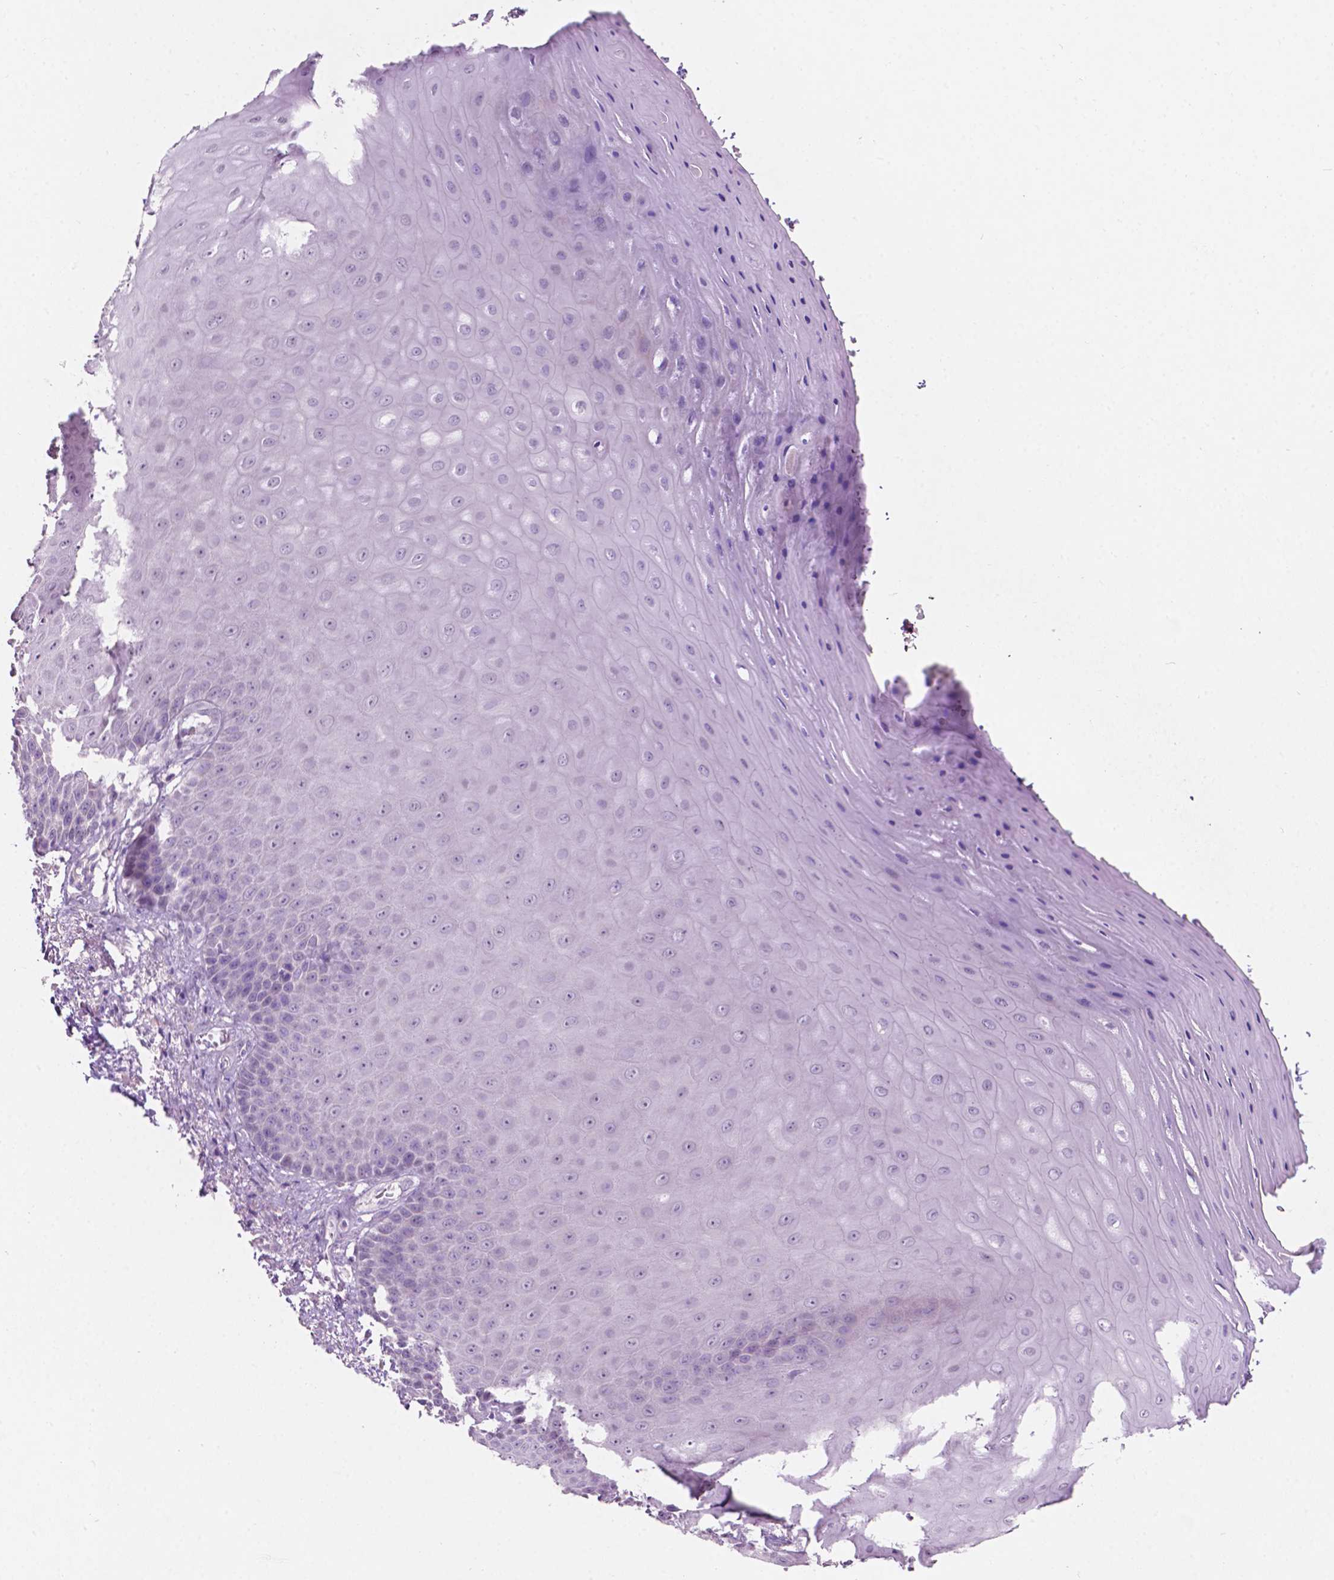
{"staining": {"intensity": "negative", "quantity": "none", "location": "none"}, "tissue": "vagina", "cell_type": "Squamous epithelial cells", "image_type": "normal", "snomed": [{"axis": "morphology", "description": "Normal tissue, NOS"}, {"axis": "topography", "description": "Vagina"}], "caption": "High power microscopy histopathology image of an IHC histopathology image of benign vagina, revealing no significant positivity in squamous epithelial cells. (Stains: DAB (3,3'-diaminobenzidine) immunohistochemistry with hematoxylin counter stain, Microscopy: brightfield microscopy at high magnification).", "gene": "TM6SF2", "patient": {"sex": "female", "age": 83}}